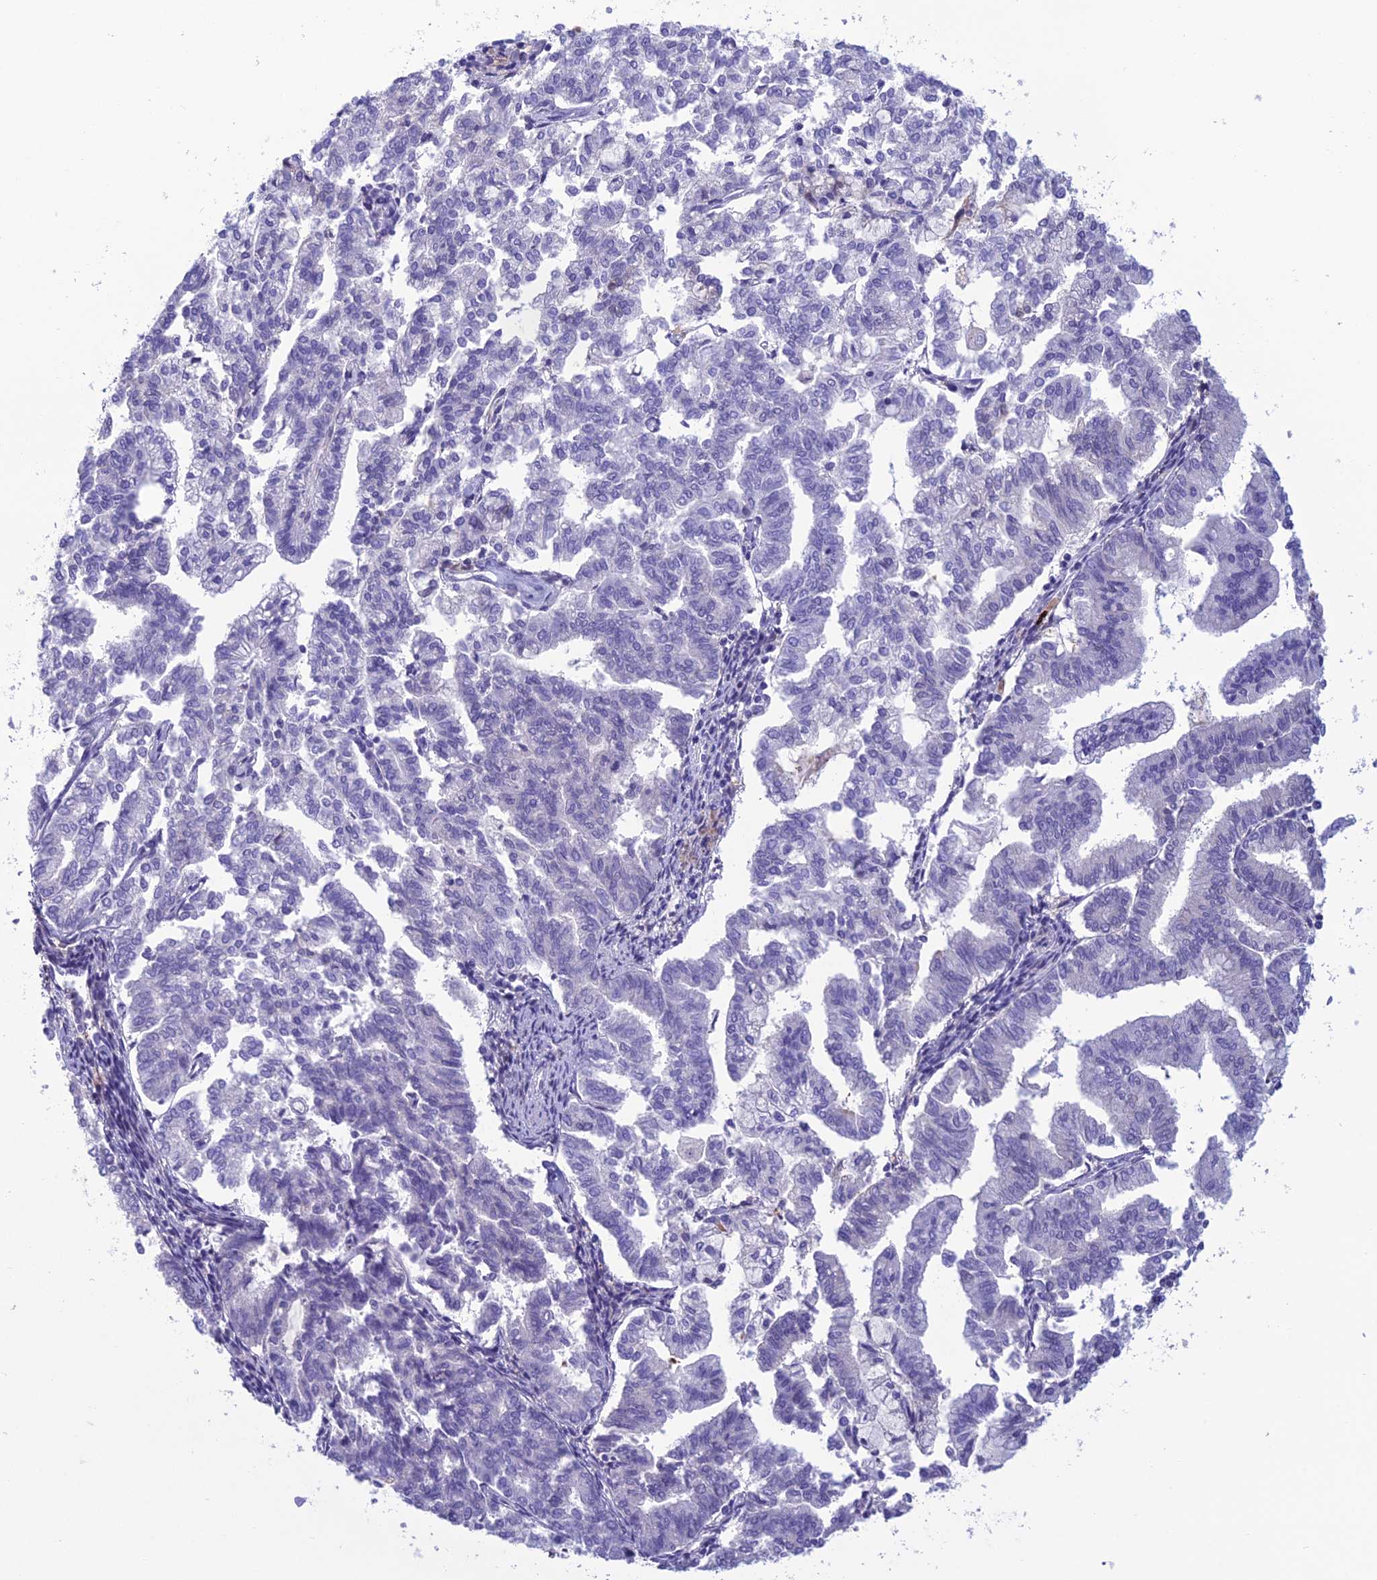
{"staining": {"intensity": "negative", "quantity": "none", "location": "none"}, "tissue": "endometrial cancer", "cell_type": "Tumor cells", "image_type": "cancer", "snomed": [{"axis": "morphology", "description": "Adenocarcinoma, NOS"}, {"axis": "topography", "description": "Endometrium"}], "caption": "DAB immunohistochemical staining of endometrial adenocarcinoma reveals no significant positivity in tumor cells. (DAB immunohistochemistry with hematoxylin counter stain).", "gene": "CRB2", "patient": {"sex": "female", "age": 79}}